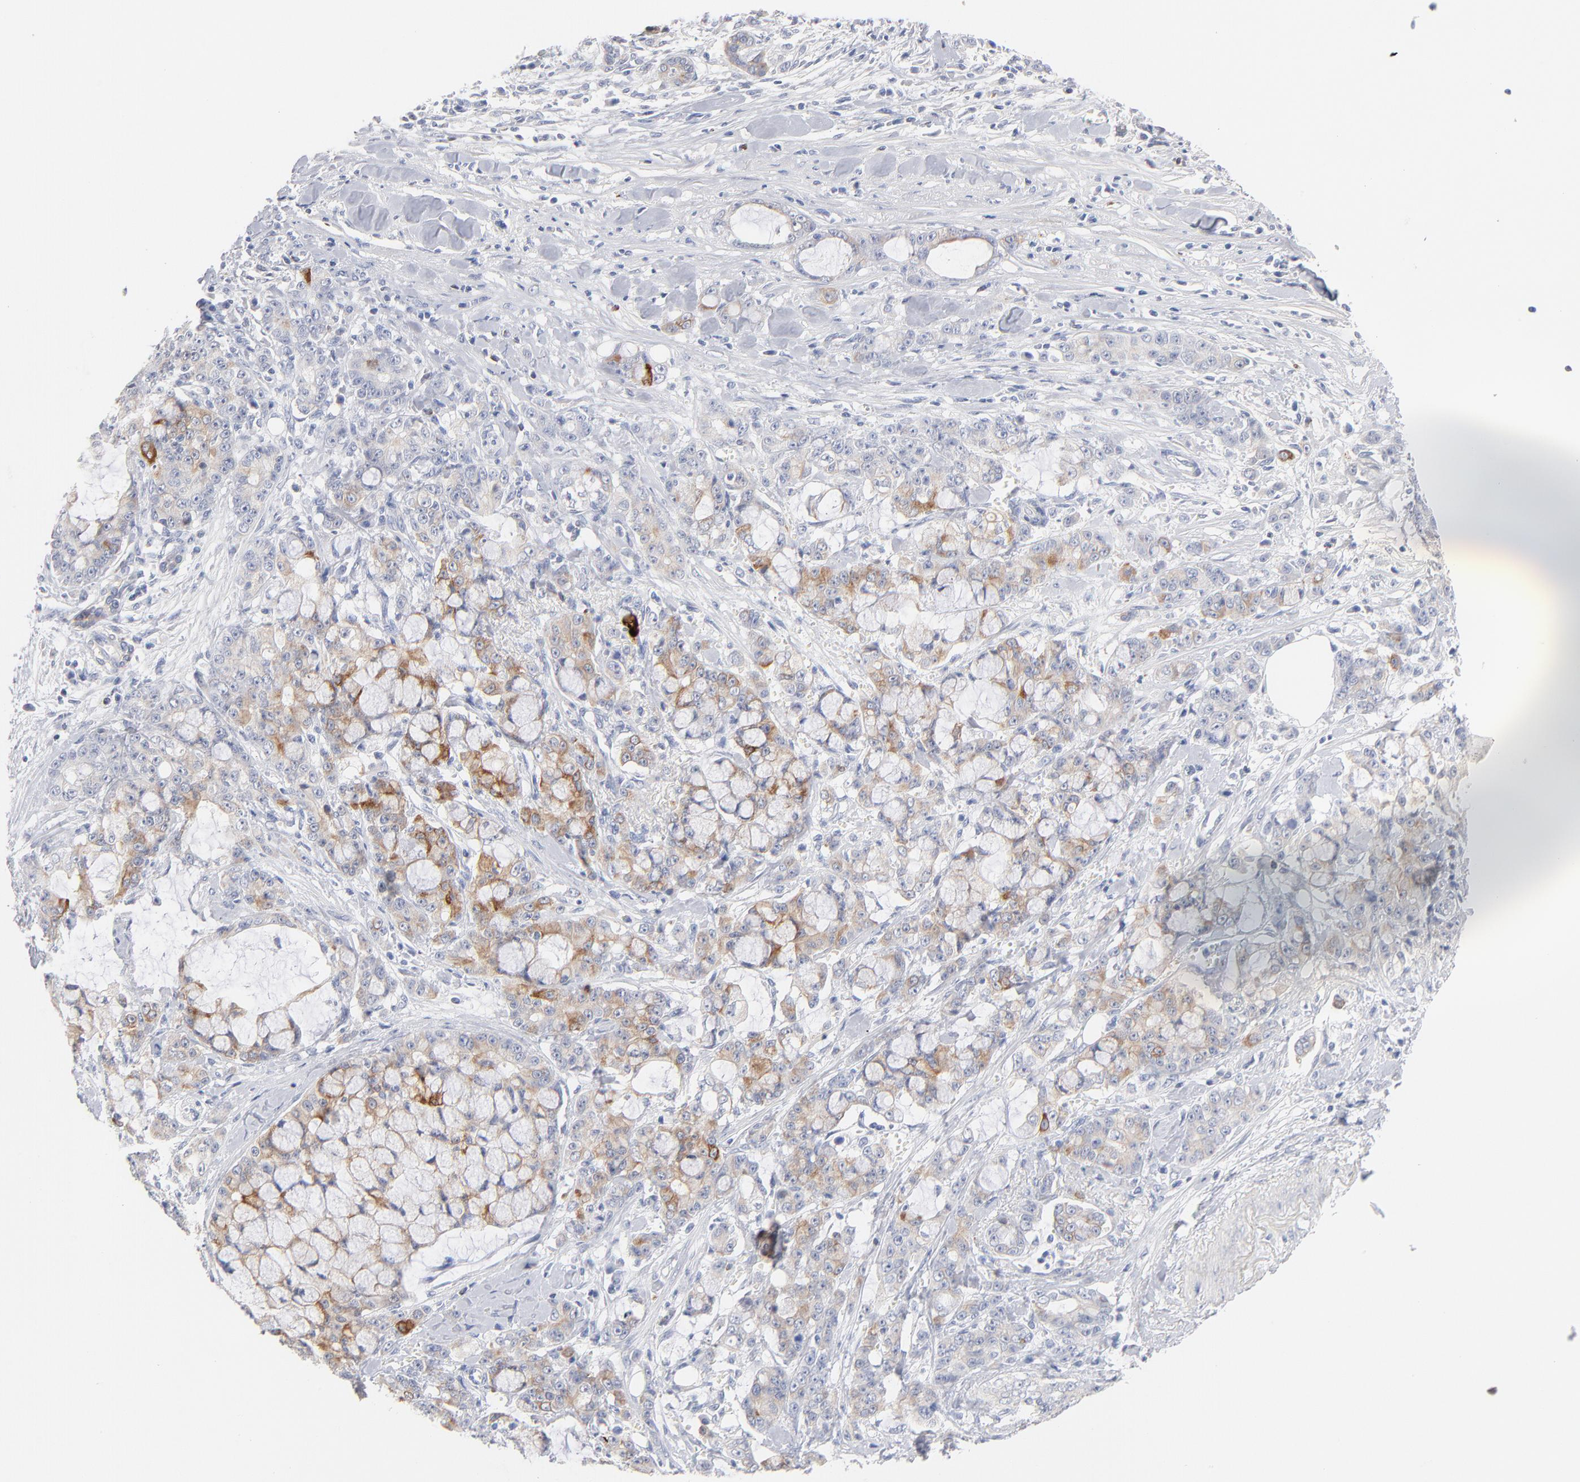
{"staining": {"intensity": "moderate", "quantity": "25%-75%", "location": "cytoplasmic/membranous"}, "tissue": "pancreatic cancer", "cell_type": "Tumor cells", "image_type": "cancer", "snomed": [{"axis": "morphology", "description": "Adenocarcinoma, NOS"}, {"axis": "topography", "description": "Pancreas"}], "caption": "This image reveals IHC staining of adenocarcinoma (pancreatic), with medium moderate cytoplasmic/membranous expression in approximately 25%-75% of tumor cells.", "gene": "MID1", "patient": {"sex": "female", "age": 73}}